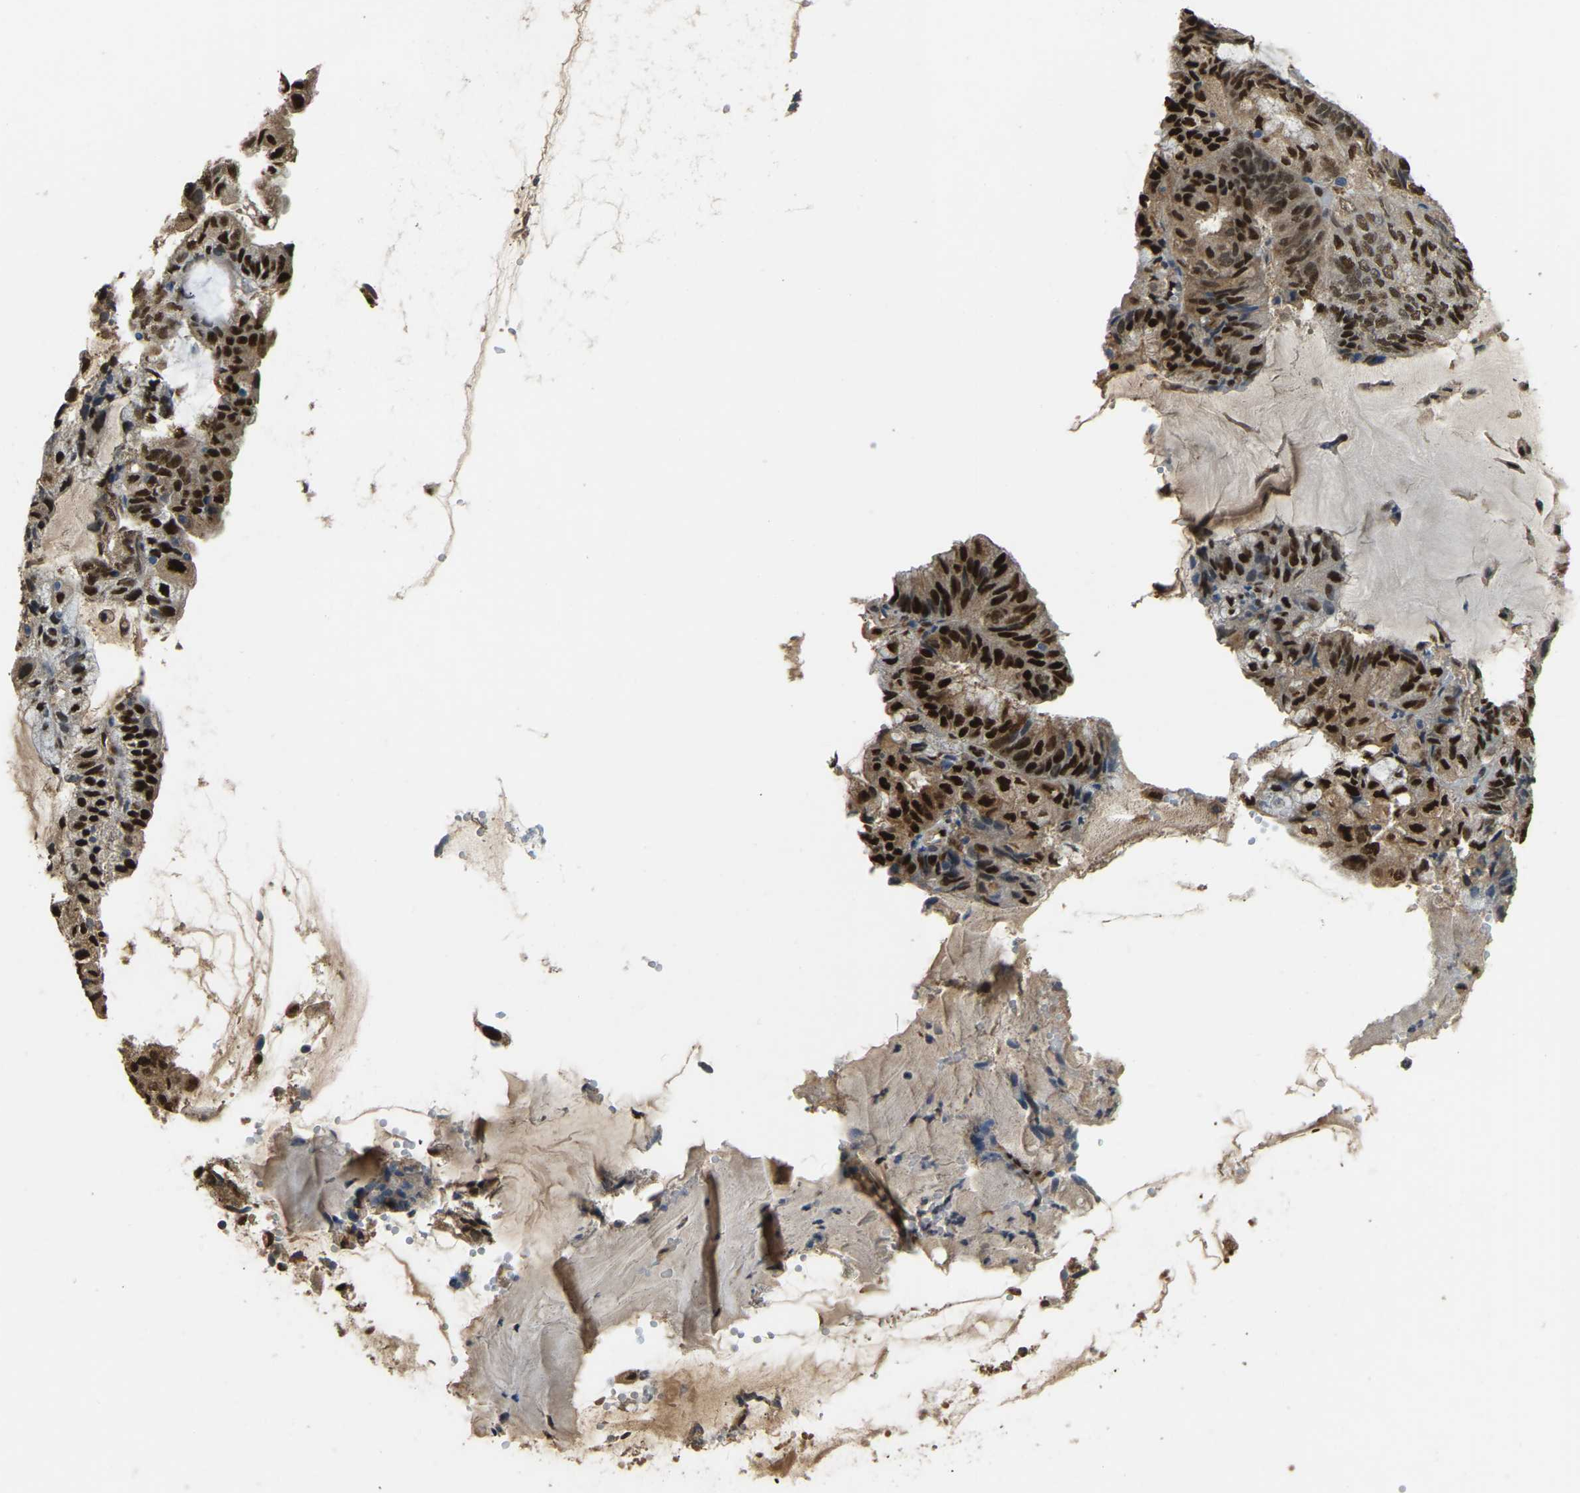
{"staining": {"intensity": "strong", "quantity": ">75%", "location": "cytoplasmic/membranous,nuclear"}, "tissue": "endometrial cancer", "cell_type": "Tumor cells", "image_type": "cancer", "snomed": [{"axis": "morphology", "description": "Adenocarcinoma, NOS"}, {"axis": "topography", "description": "Endometrium"}], "caption": "Immunohistochemical staining of adenocarcinoma (endometrial) demonstrates high levels of strong cytoplasmic/membranous and nuclear protein staining in about >75% of tumor cells.", "gene": "NANS", "patient": {"sex": "female", "age": 81}}